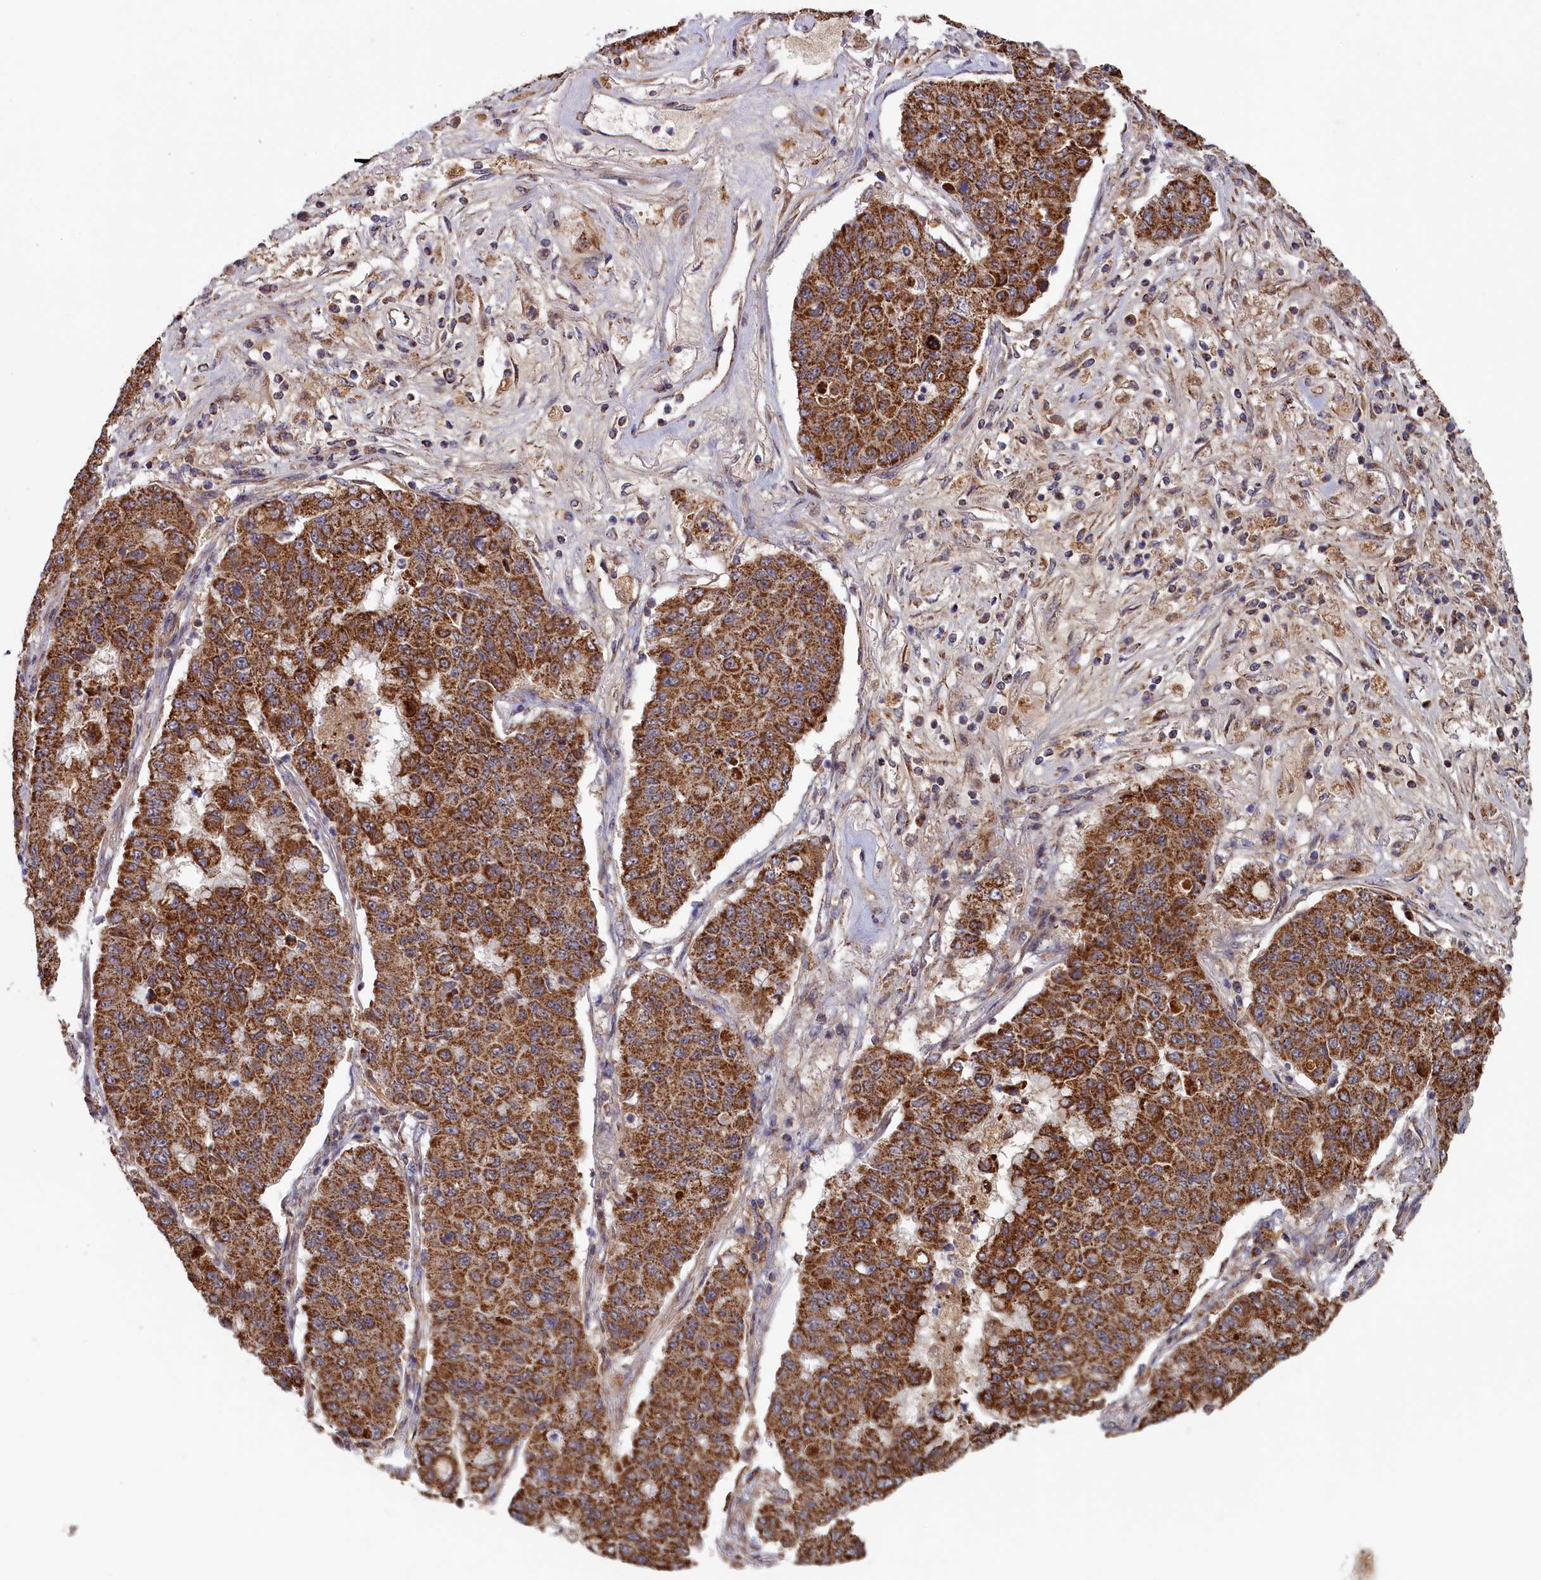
{"staining": {"intensity": "strong", "quantity": ">75%", "location": "cytoplasmic/membranous"}, "tissue": "lung cancer", "cell_type": "Tumor cells", "image_type": "cancer", "snomed": [{"axis": "morphology", "description": "Squamous cell carcinoma, NOS"}, {"axis": "topography", "description": "Lung"}], "caption": "This is a micrograph of immunohistochemistry (IHC) staining of lung squamous cell carcinoma, which shows strong positivity in the cytoplasmic/membranous of tumor cells.", "gene": "DUS3L", "patient": {"sex": "male", "age": 74}}